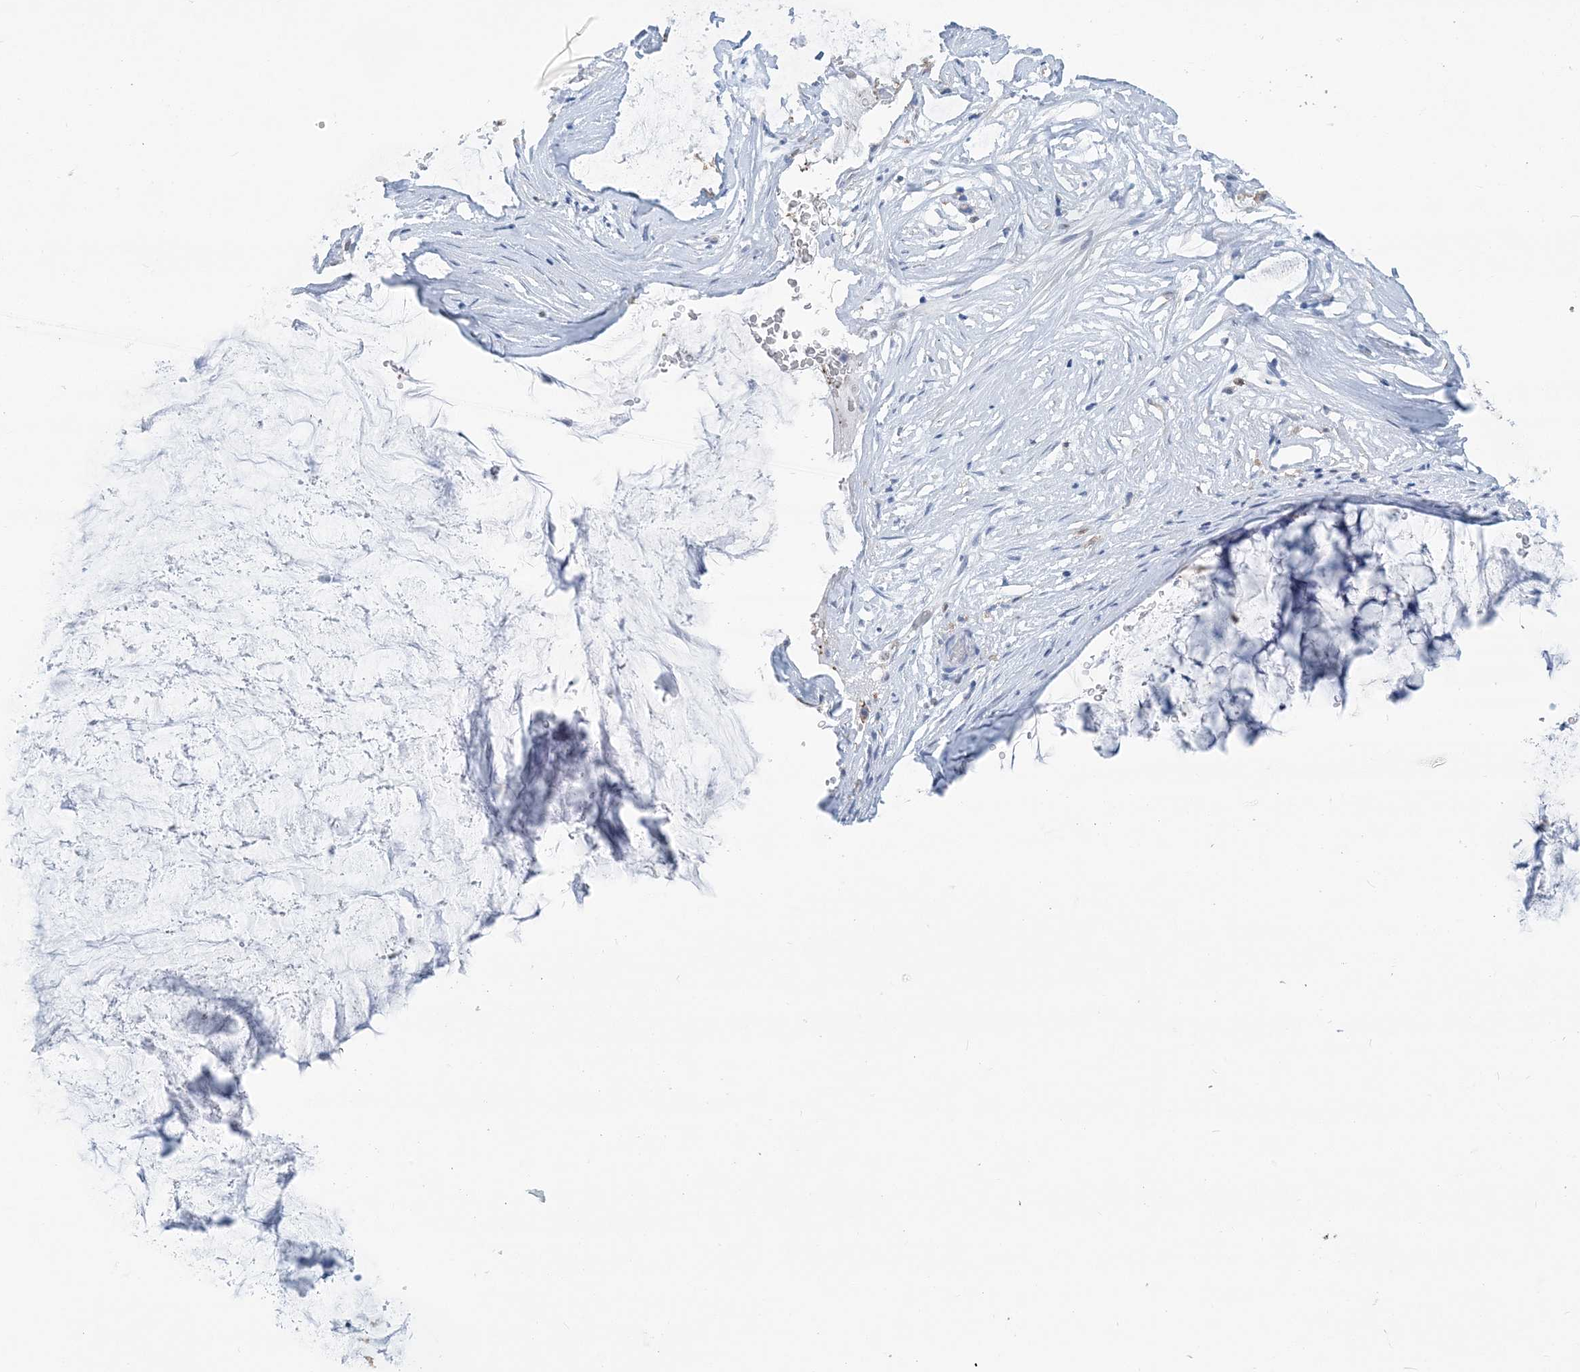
{"staining": {"intensity": "negative", "quantity": "none", "location": "none"}, "tissue": "ovarian cancer", "cell_type": "Tumor cells", "image_type": "cancer", "snomed": [{"axis": "morphology", "description": "Cystadenocarcinoma, mucinous, NOS"}, {"axis": "topography", "description": "Ovary"}], "caption": "The image demonstrates no significant staining in tumor cells of ovarian mucinous cystadenocarcinoma. (Immunohistochemistry (ihc), brightfield microscopy, high magnification).", "gene": "NKX6-1", "patient": {"sex": "female", "age": 42}}